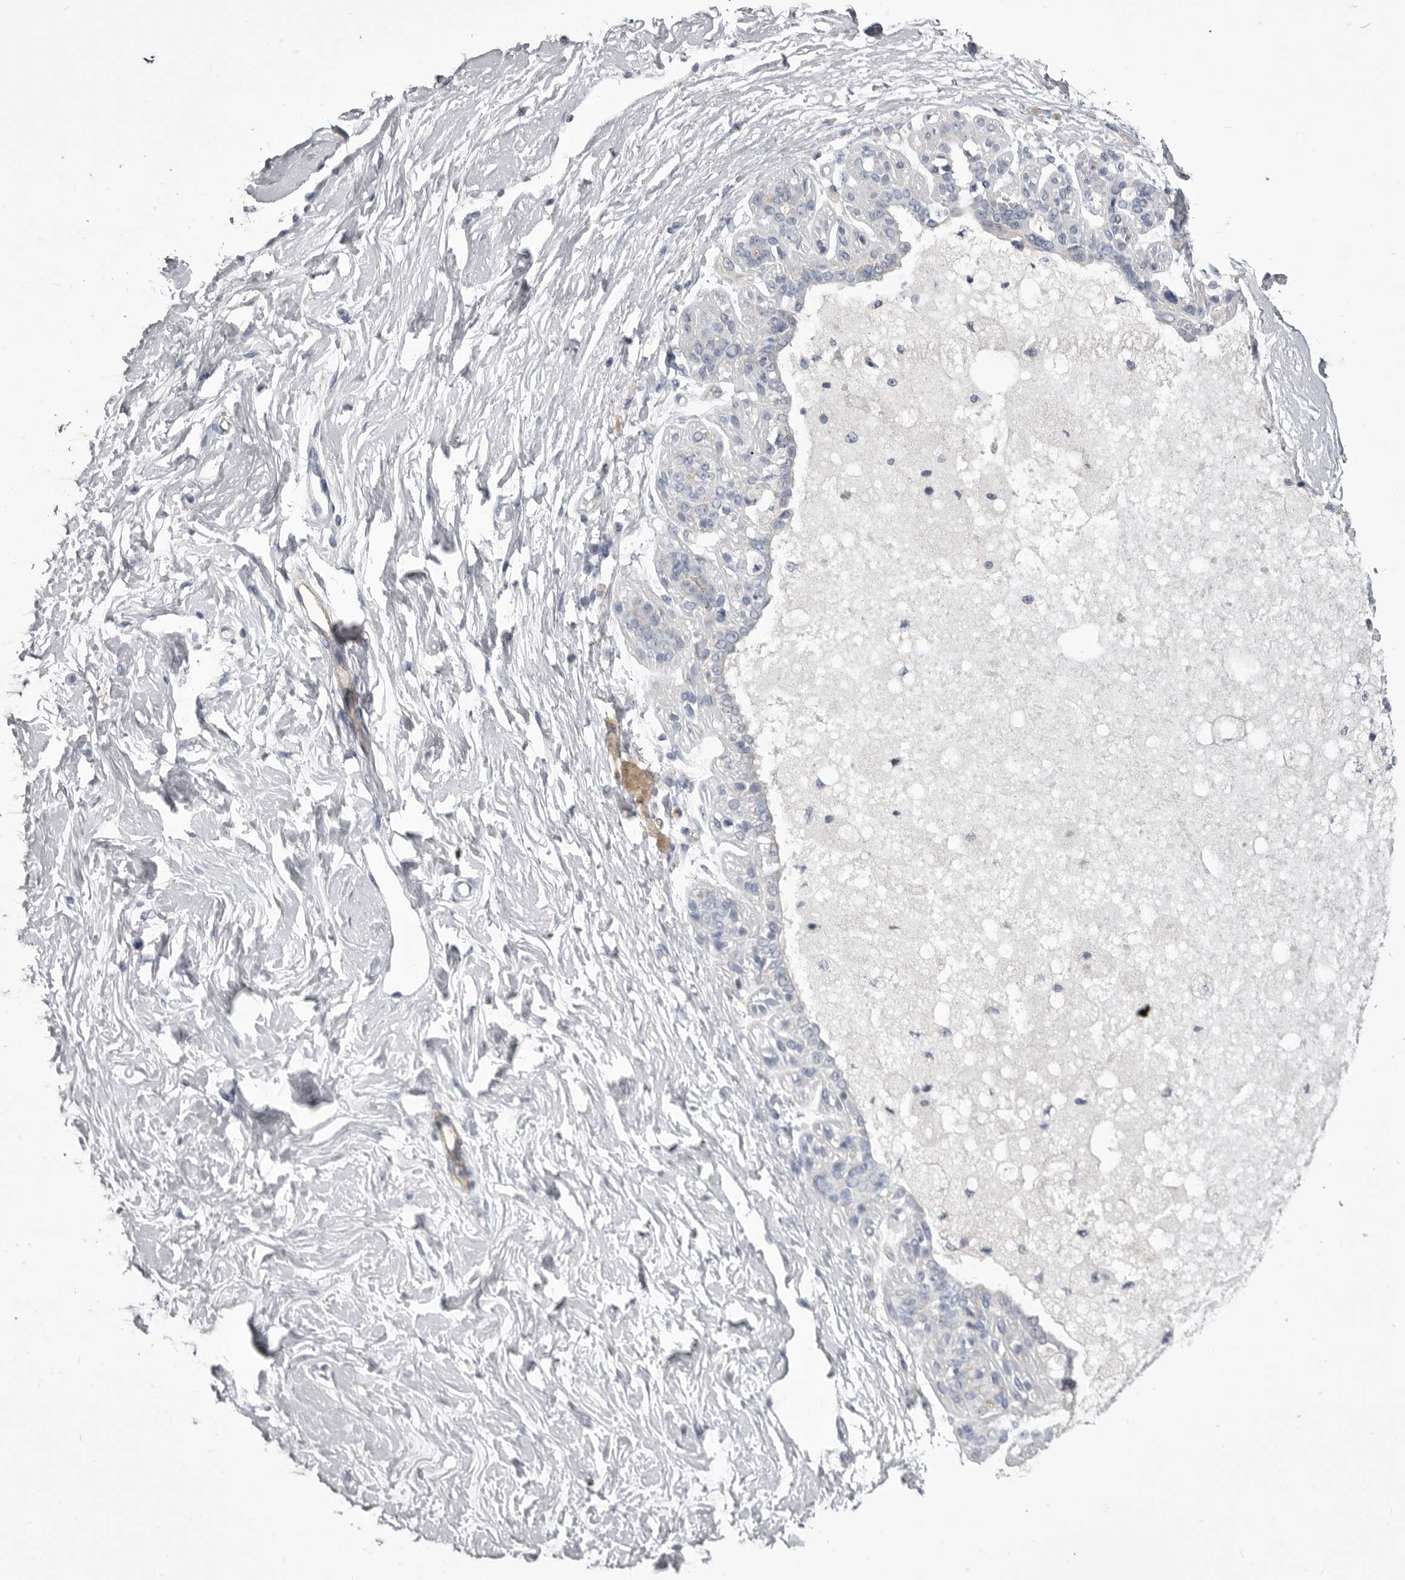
{"staining": {"intensity": "negative", "quantity": "none", "location": "none"}, "tissue": "breast", "cell_type": "Adipocytes", "image_type": "normal", "snomed": [{"axis": "morphology", "description": "Normal tissue, NOS"}, {"axis": "topography", "description": "Breast"}], "caption": "Histopathology image shows no protein positivity in adipocytes of normal breast.", "gene": "OPLAH", "patient": {"sex": "female", "age": 45}}